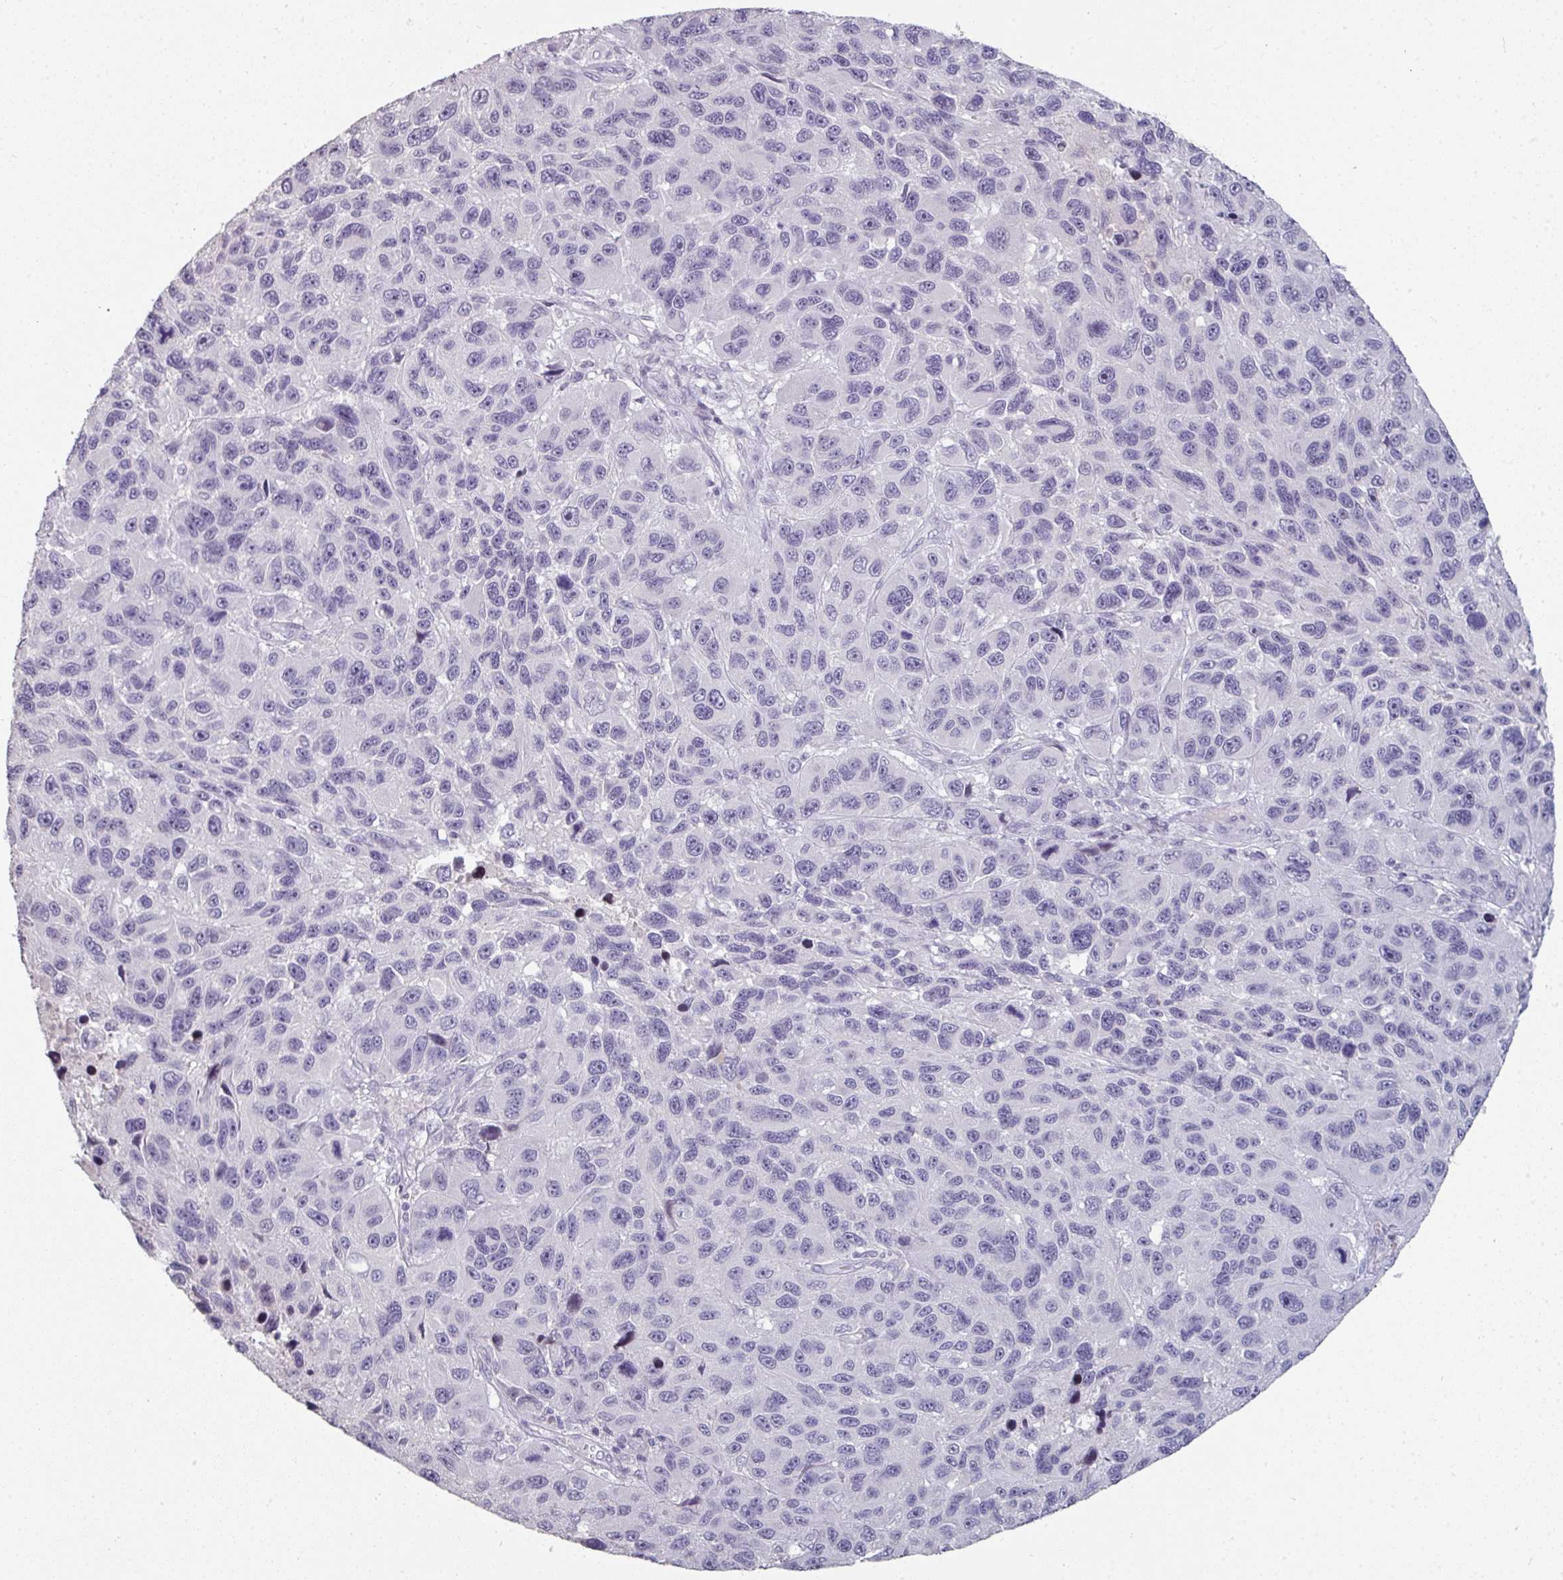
{"staining": {"intensity": "negative", "quantity": "none", "location": "none"}, "tissue": "melanoma", "cell_type": "Tumor cells", "image_type": "cancer", "snomed": [{"axis": "morphology", "description": "Malignant melanoma, NOS"}, {"axis": "topography", "description": "Skin"}], "caption": "Immunohistochemistry of malignant melanoma displays no staining in tumor cells.", "gene": "GTF2H3", "patient": {"sex": "male", "age": 53}}